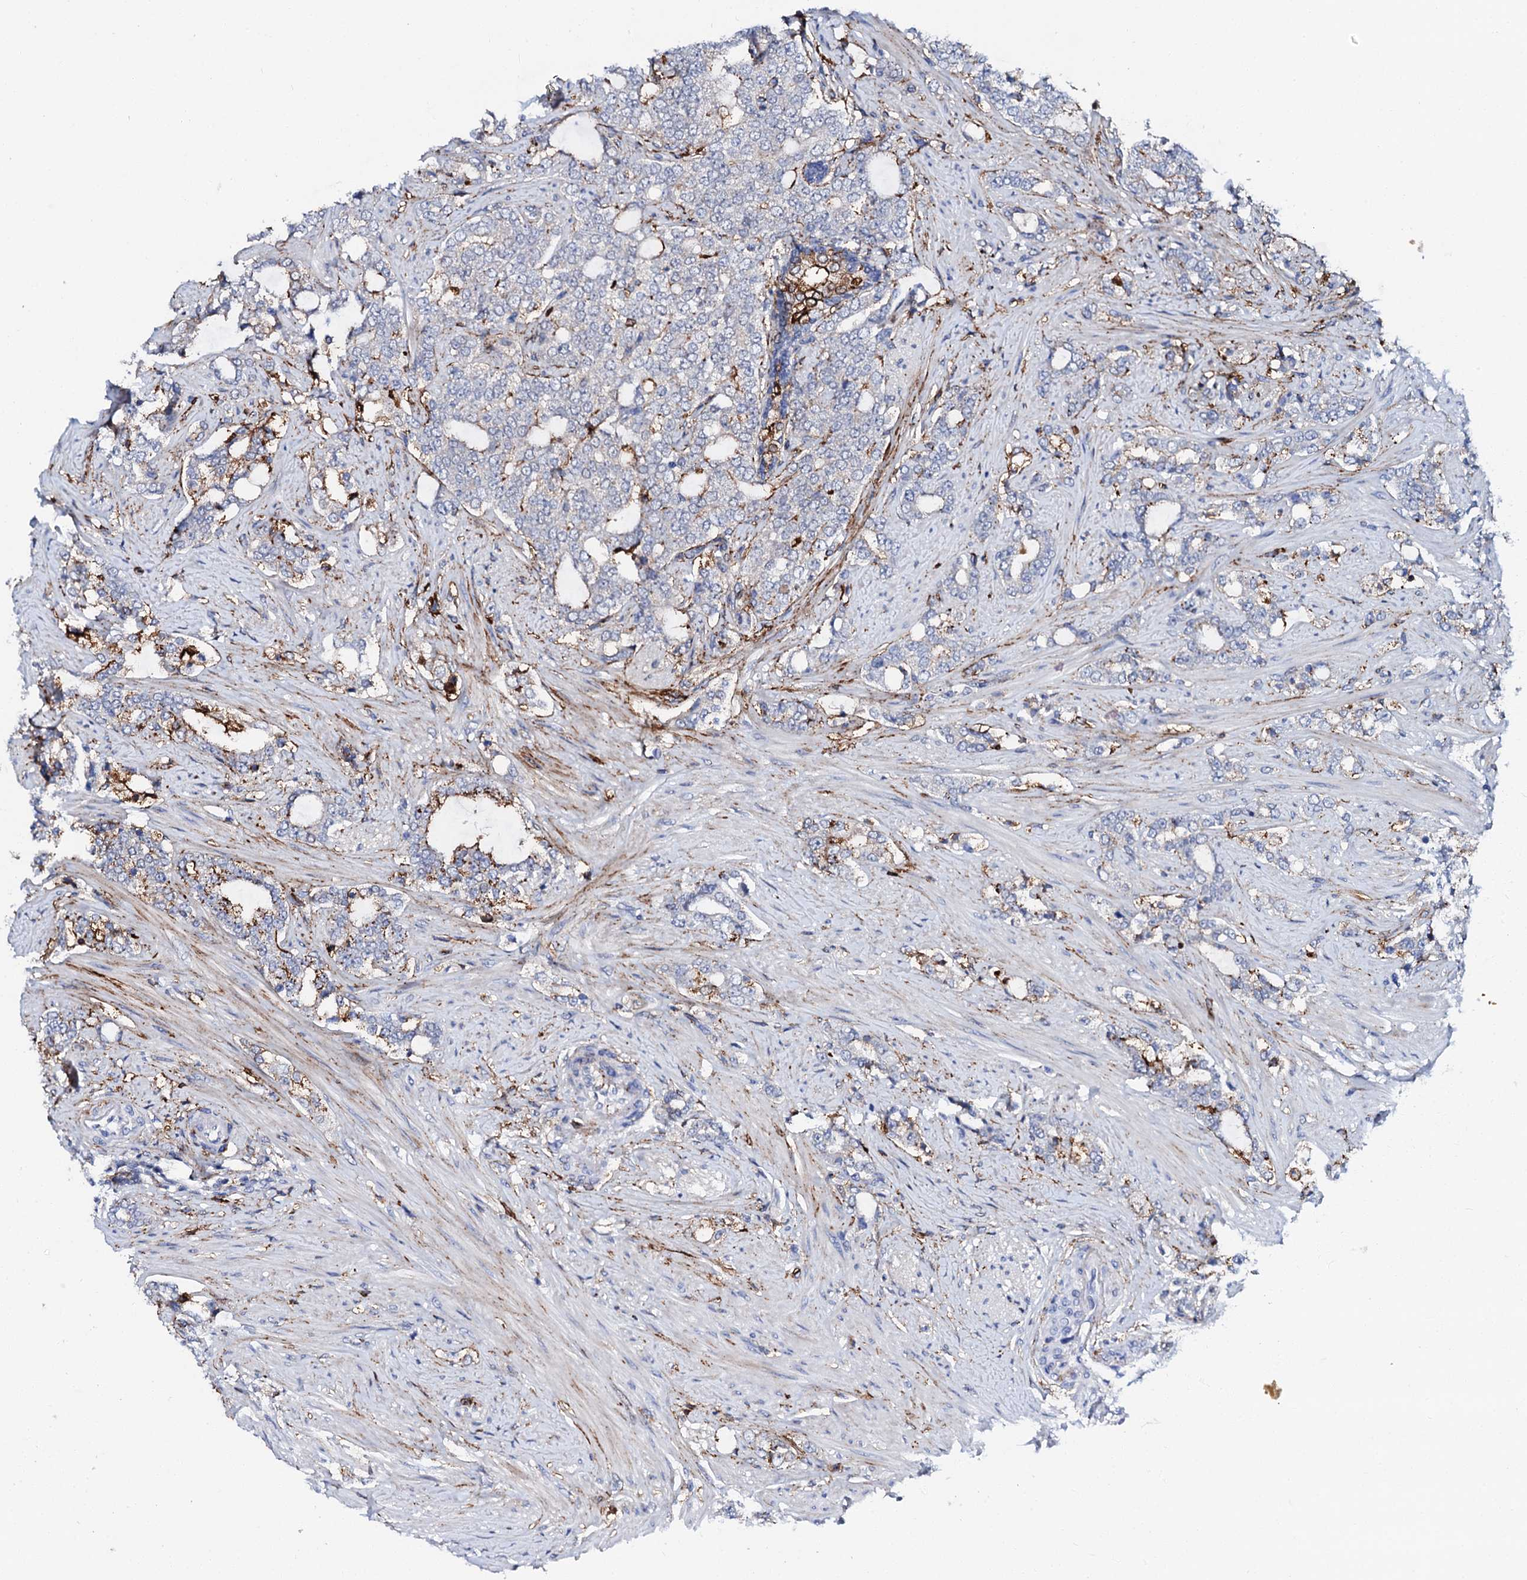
{"staining": {"intensity": "moderate", "quantity": "<25%", "location": "cytoplasmic/membranous"}, "tissue": "prostate cancer", "cell_type": "Tumor cells", "image_type": "cancer", "snomed": [{"axis": "morphology", "description": "Adenocarcinoma, High grade"}, {"axis": "topography", "description": "Prostate"}], "caption": "A brown stain shows moderate cytoplasmic/membranous expression of a protein in human prostate high-grade adenocarcinoma tumor cells.", "gene": "MED13L", "patient": {"sex": "male", "age": 64}}